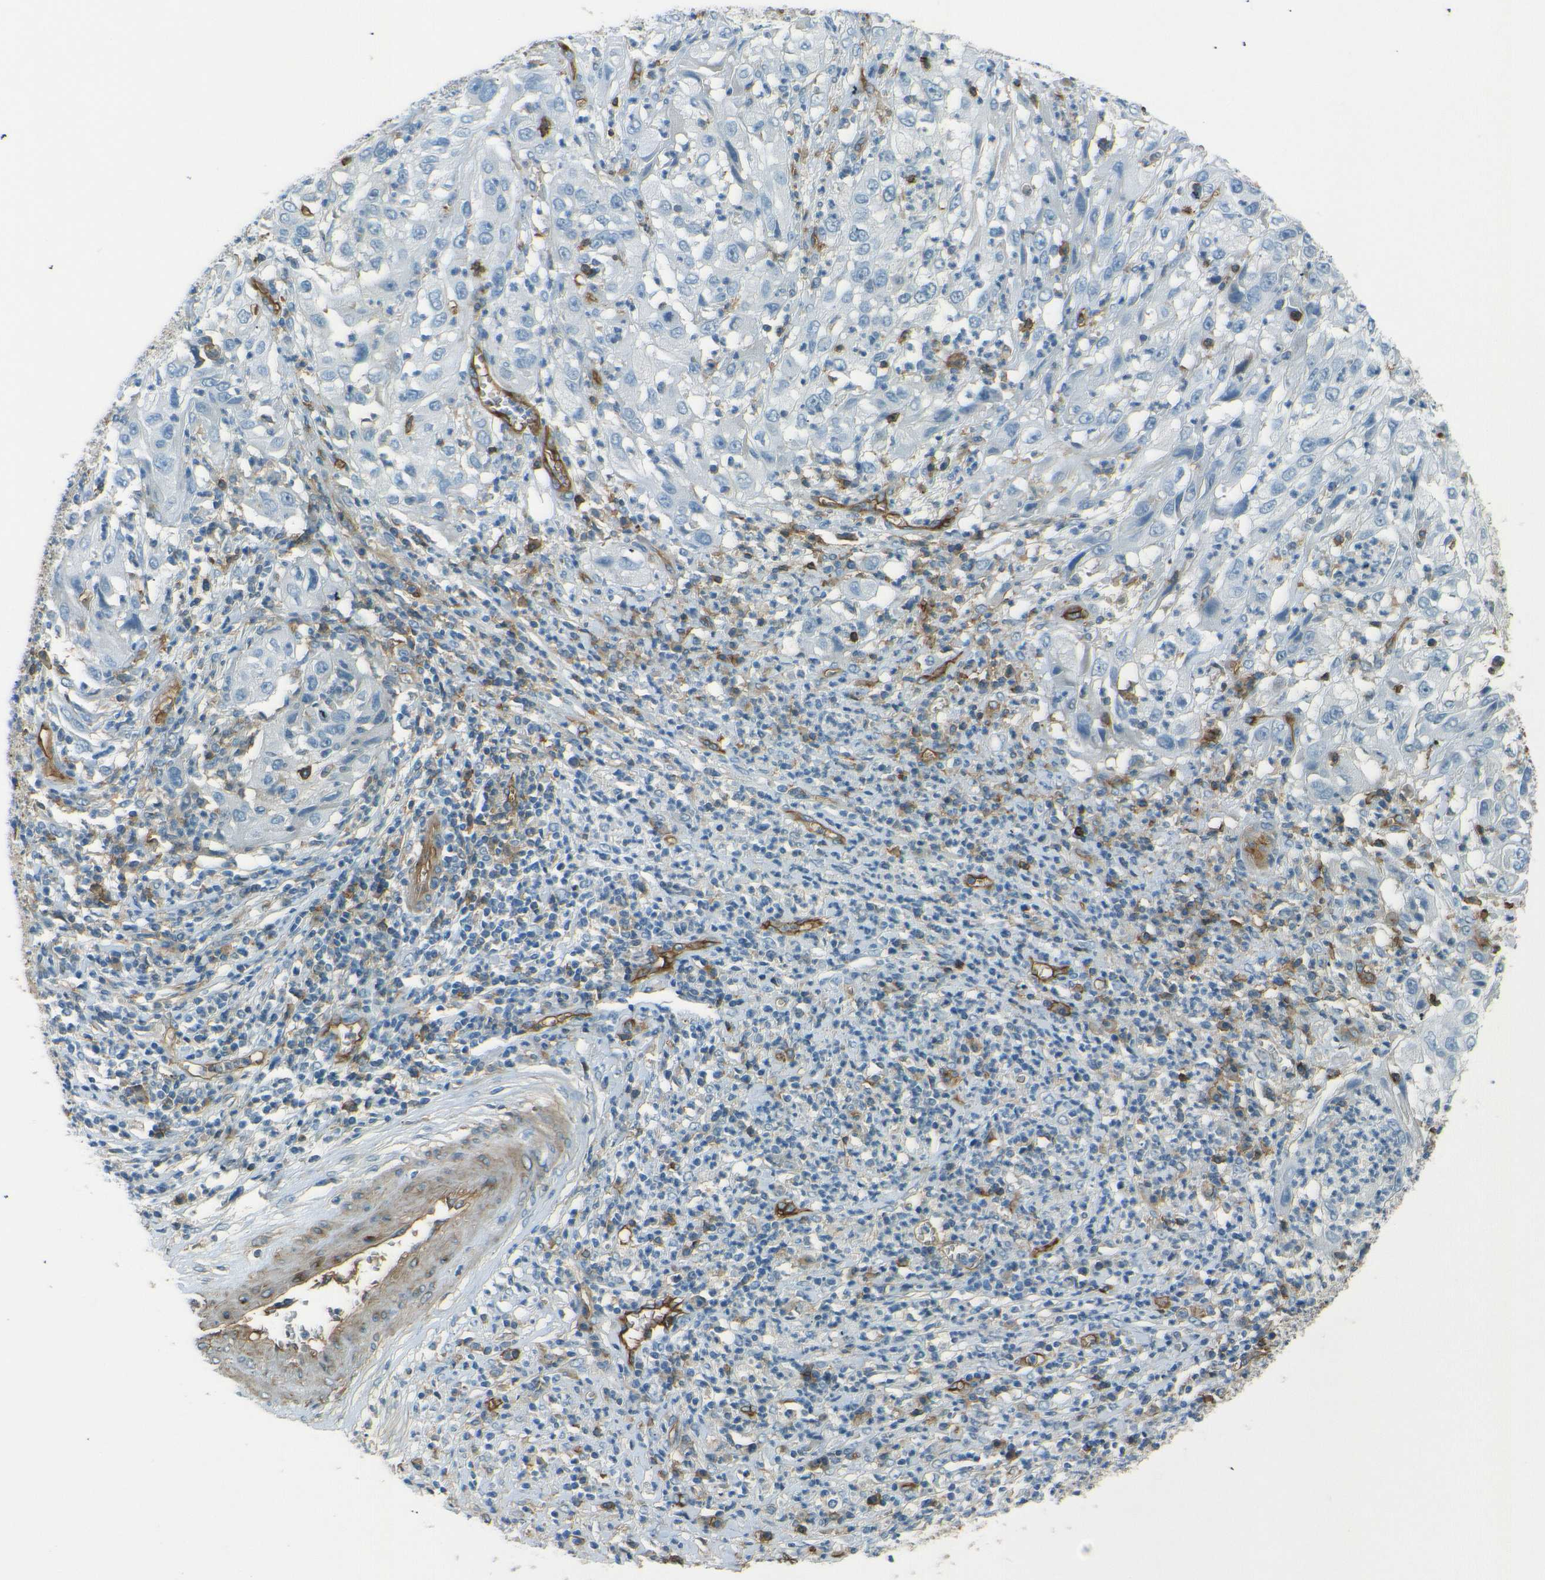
{"staining": {"intensity": "negative", "quantity": "none", "location": "none"}, "tissue": "cervical cancer", "cell_type": "Tumor cells", "image_type": "cancer", "snomed": [{"axis": "morphology", "description": "Squamous cell carcinoma, NOS"}, {"axis": "topography", "description": "Cervix"}], "caption": "Tumor cells show no significant staining in cervical cancer.", "gene": "ENTPD1", "patient": {"sex": "female", "age": 32}}